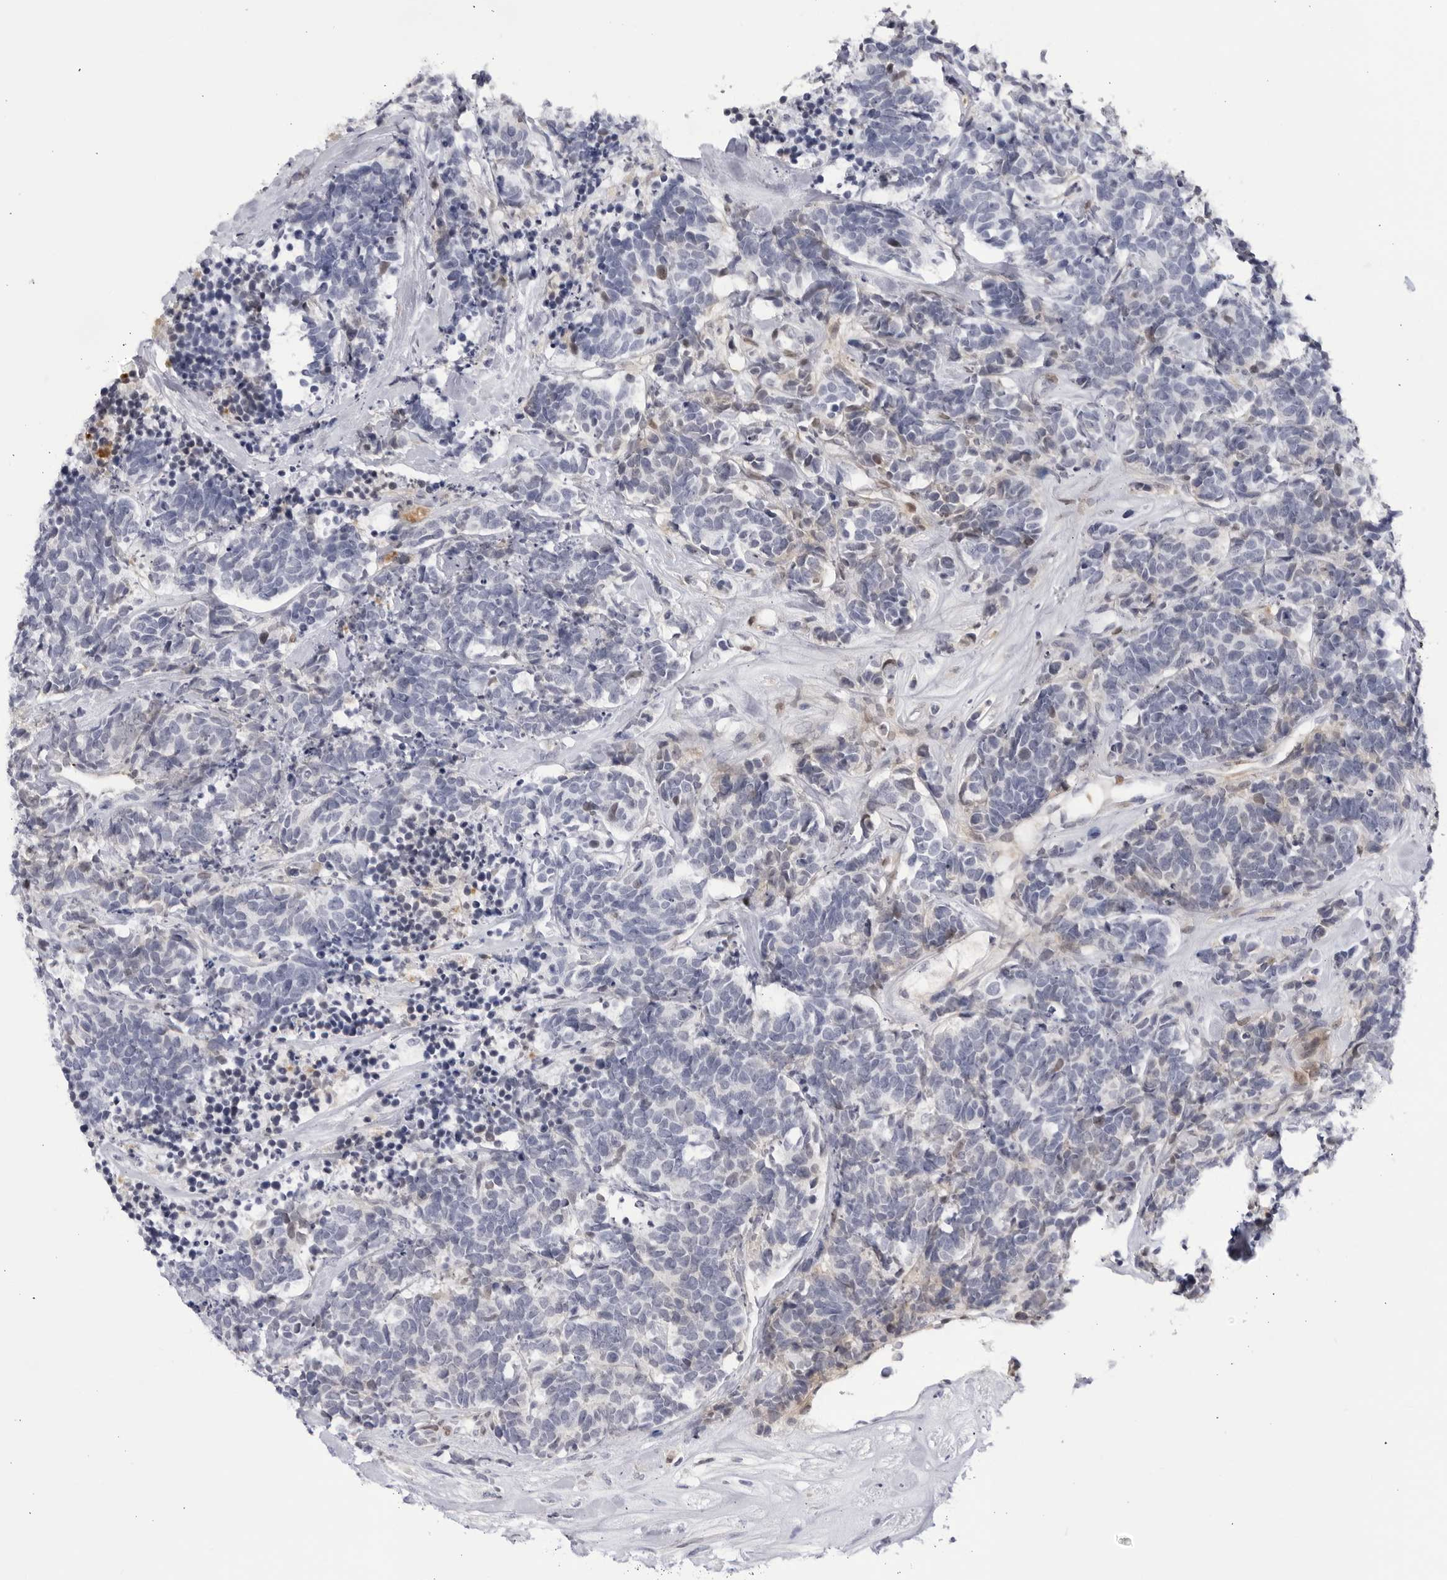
{"staining": {"intensity": "negative", "quantity": "none", "location": "none"}, "tissue": "carcinoid", "cell_type": "Tumor cells", "image_type": "cancer", "snomed": [{"axis": "morphology", "description": "Carcinoma, NOS"}, {"axis": "morphology", "description": "Carcinoid, malignant, NOS"}, {"axis": "topography", "description": "Urinary bladder"}], "caption": "An immunohistochemistry photomicrograph of carcinoid (malignant) is shown. There is no staining in tumor cells of carcinoid (malignant).", "gene": "CNBD1", "patient": {"sex": "male", "age": 57}}